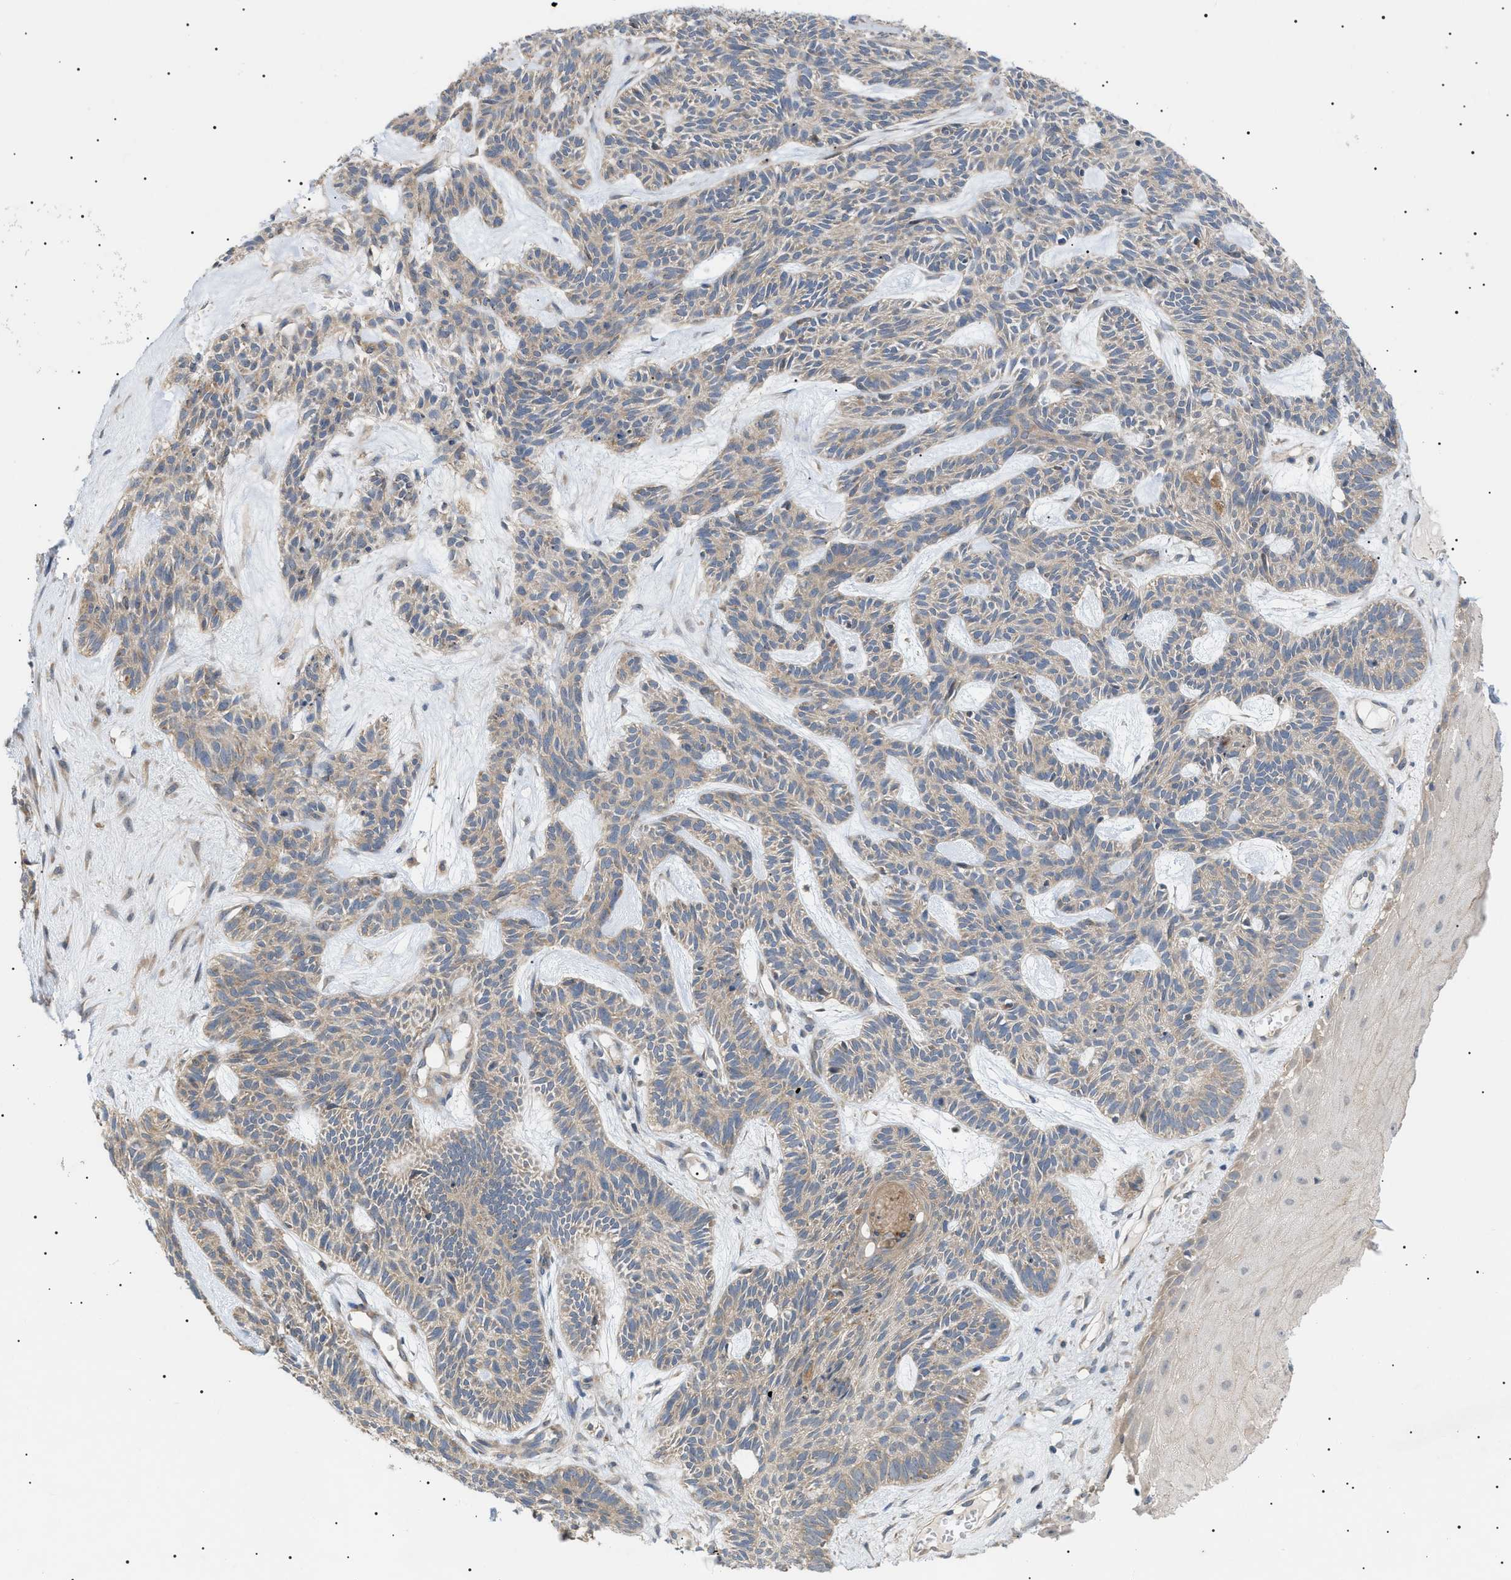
{"staining": {"intensity": "weak", "quantity": "<25%", "location": "cytoplasmic/membranous"}, "tissue": "skin cancer", "cell_type": "Tumor cells", "image_type": "cancer", "snomed": [{"axis": "morphology", "description": "Basal cell carcinoma"}, {"axis": "topography", "description": "Skin"}], "caption": "High power microscopy histopathology image of an immunohistochemistry micrograph of skin basal cell carcinoma, revealing no significant staining in tumor cells.", "gene": "IRS2", "patient": {"sex": "male", "age": 67}}